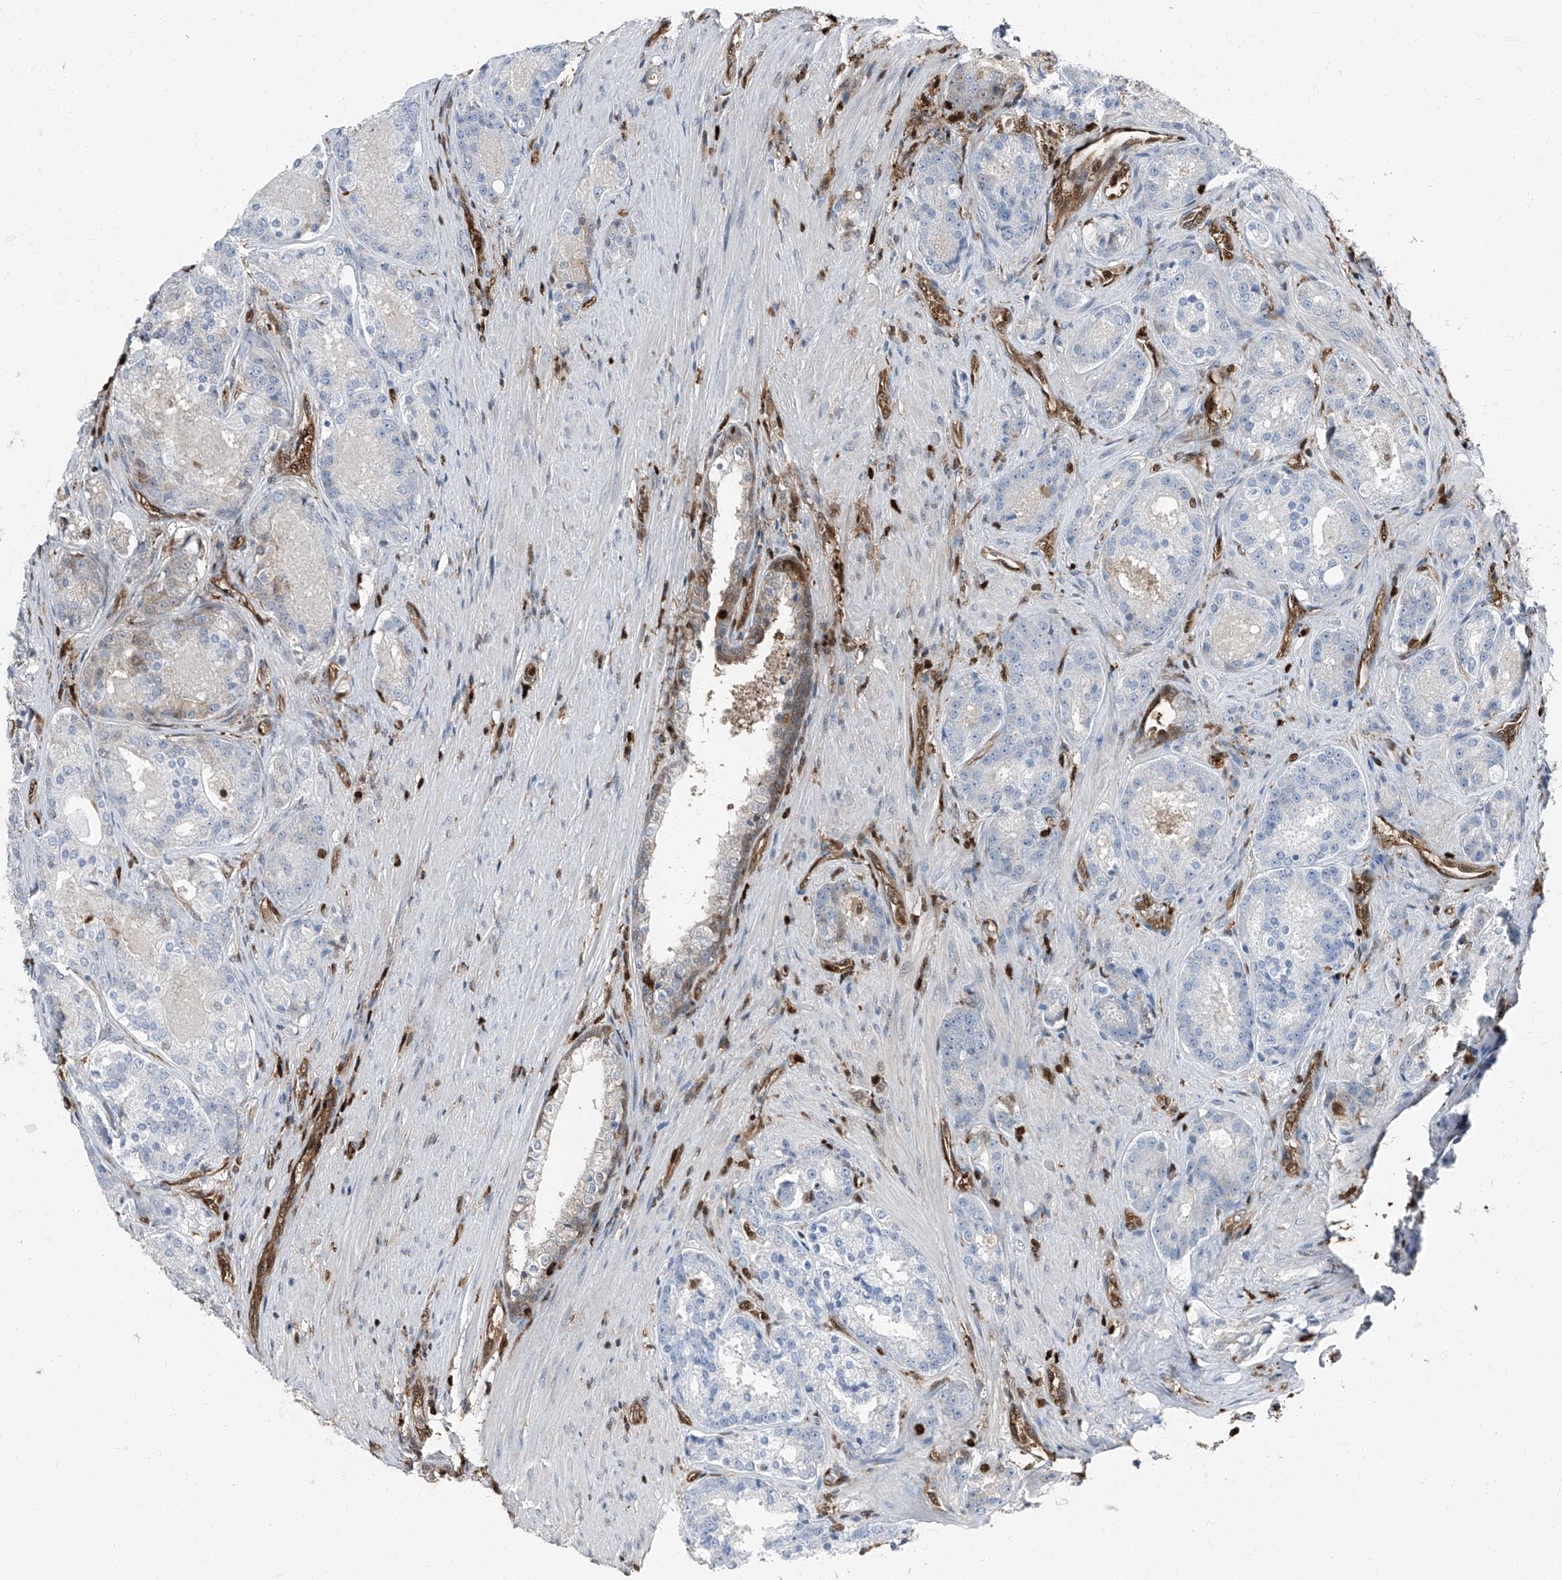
{"staining": {"intensity": "negative", "quantity": "none", "location": "none"}, "tissue": "prostate cancer", "cell_type": "Tumor cells", "image_type": "cancer", "snomed": [{"axis": "morphology", "description": "Adenocarcinoma, High grade"}, {"axis": "topography", "description": "Prostate"}], "caption": "Prostate cancer stained for a protein using immunohistochemistry (IHC) reveals no expression tumor cells.", "gene": "PSMB10", "patient": {"sex": "male", "age": 60}}